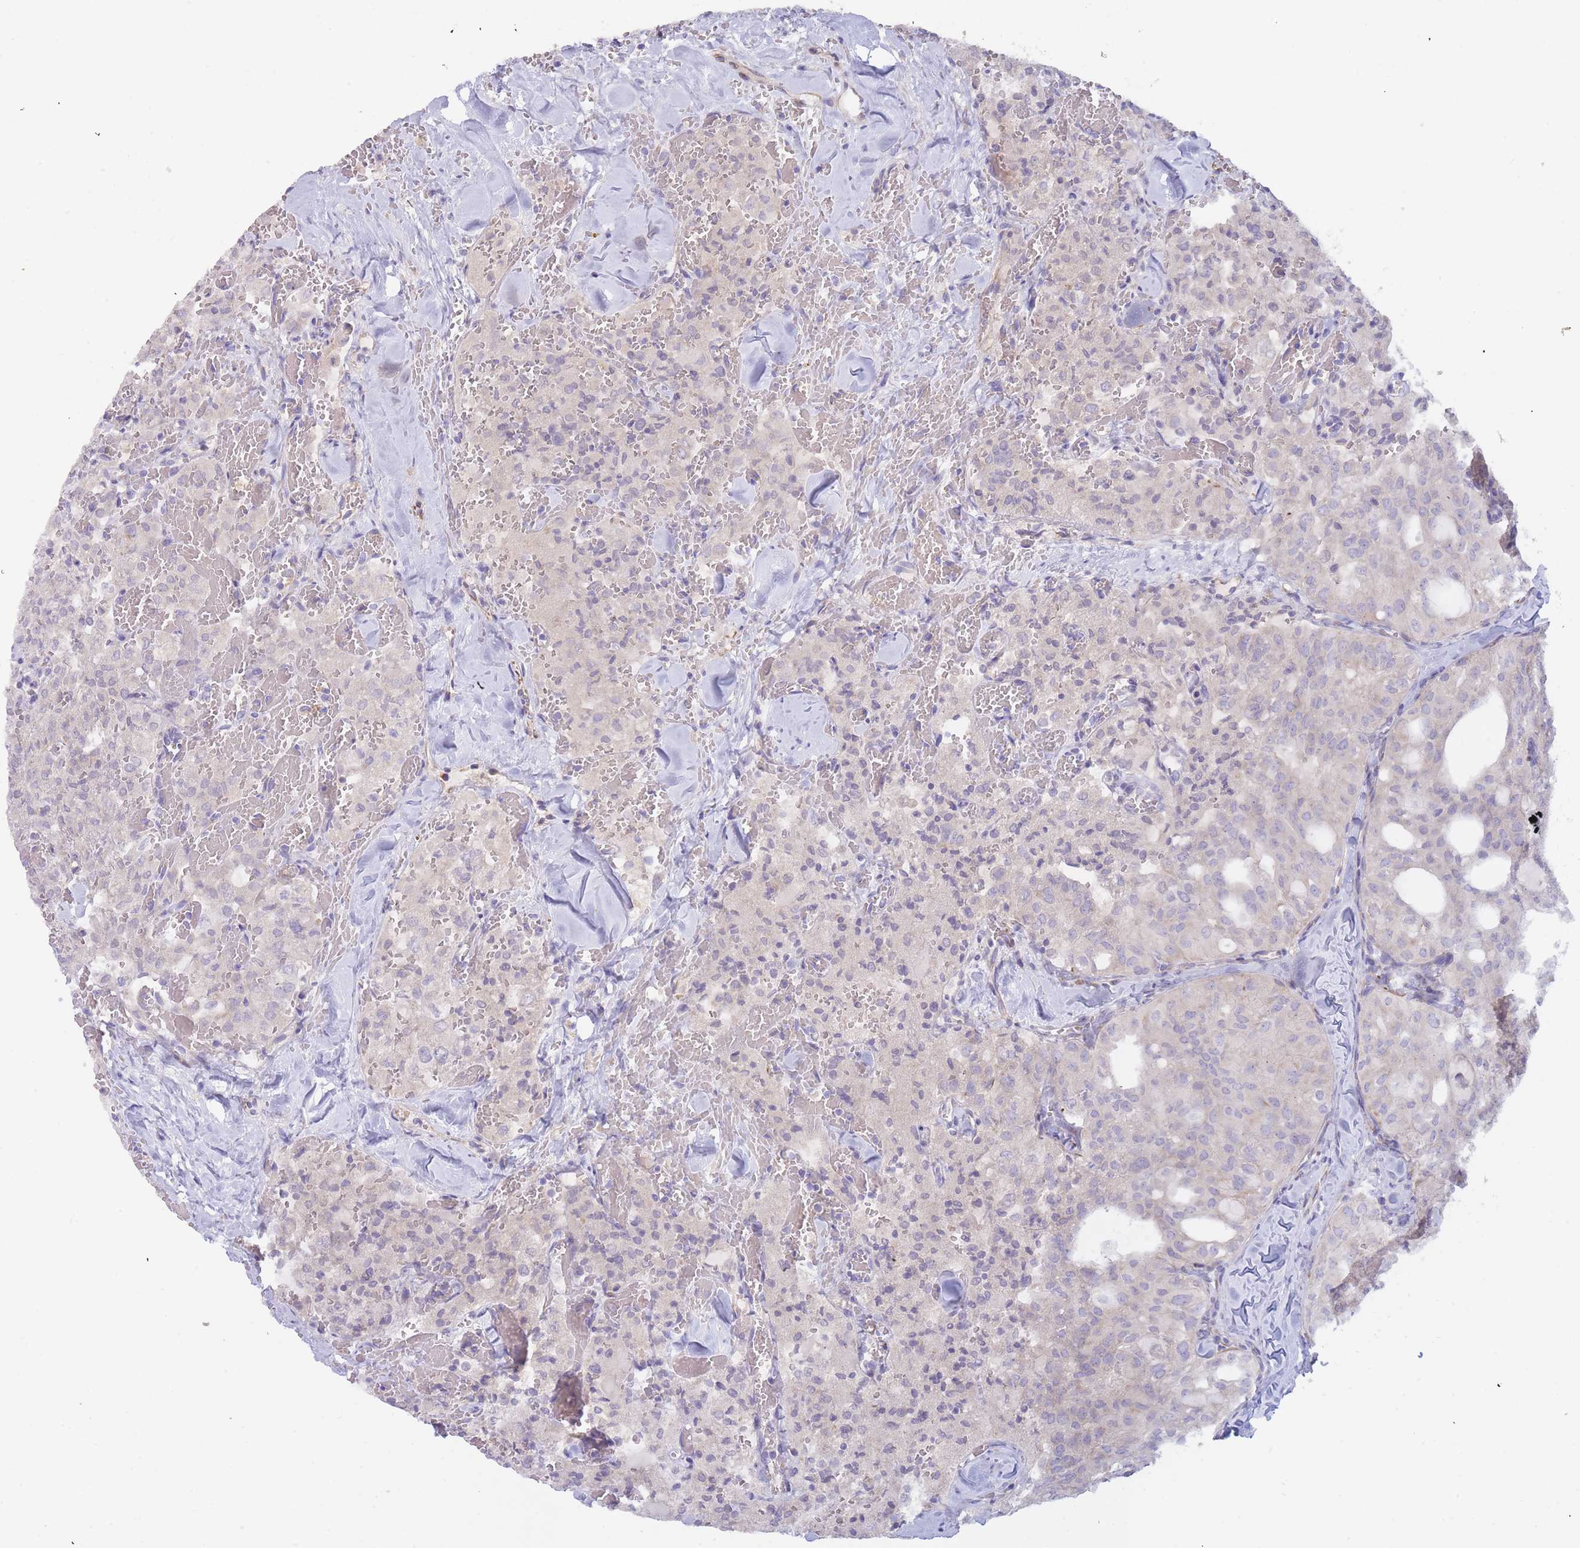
{"staining": {"intensity": "negative", "quantity": "none", "location": "none"}, "tissue": "thyroid cancer", "cell_type": "Tumor cells", "image_type": "cancer", "snomed": [{"axis": "morphology", "description": "Follicular adenoma carcinoma, NOS"}, {"axis": "topography", "description": "Thyroid gland"}], "caption": "A histopathology image of follicular adenoma carcinoma (thyroid) stained for a protein shows no brown staining in tumor cells.", "gene": "SLC35E4", "patient": {"sex": "male", "age": 75}}